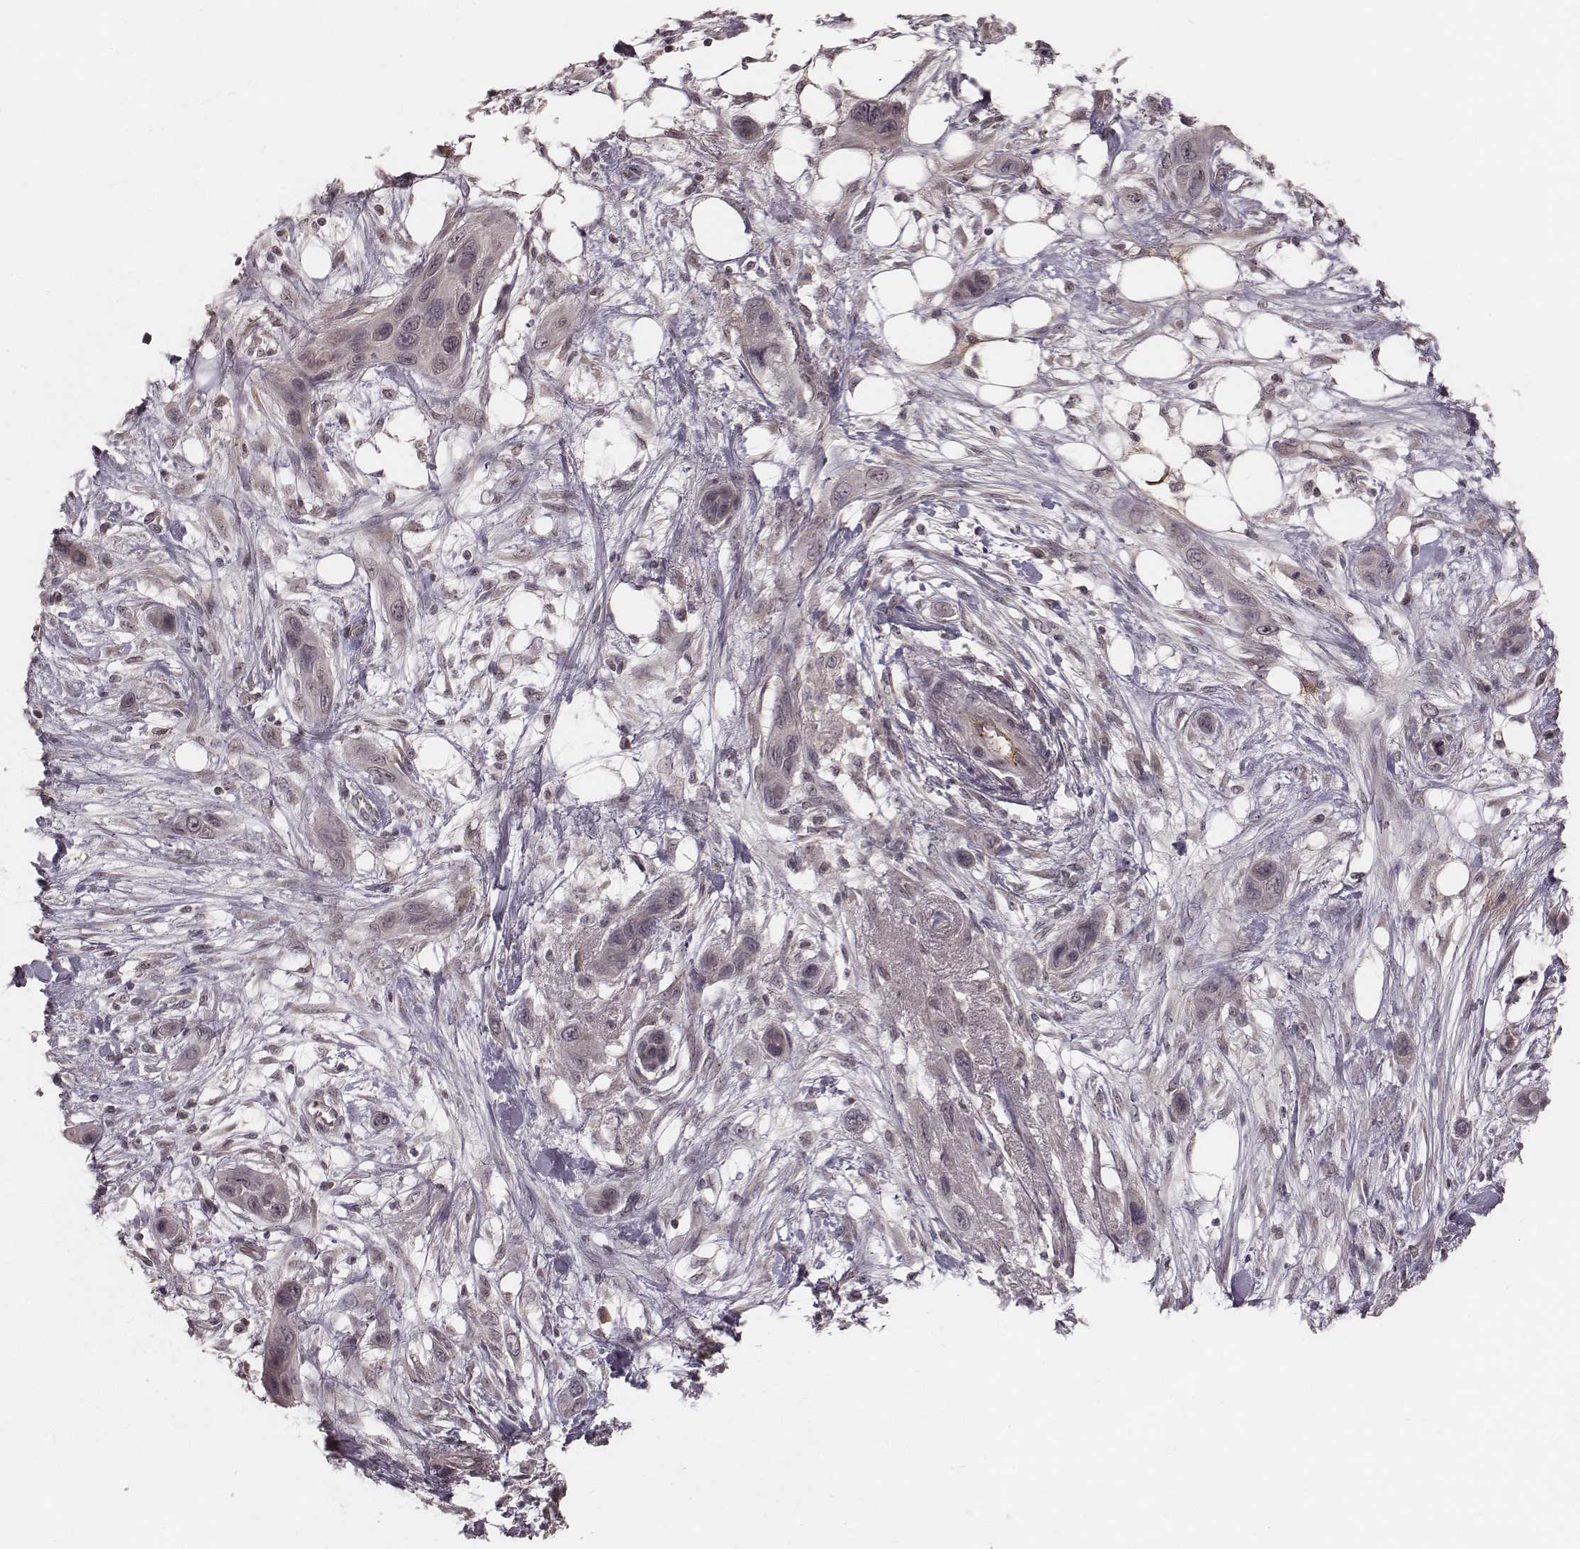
{"staining": {"intensity": "negative", "quantity": "none", "location": "none"}, "tissue": "skin cancer", "cell_type": "Tumor cells", "image_type": "cancer", "snomed": [{"axis": "morphology", "description": "Squamous cell carcinoma, NOS"}, {"axis": "topography", "description": "Skin"}], "caption": "The IHC photomicrograph has no significant expression in tumor cells of skin squamous cell carcinoma tissue.", "gene": "IL5", "patient": {"sex": "male", "age": 79}}